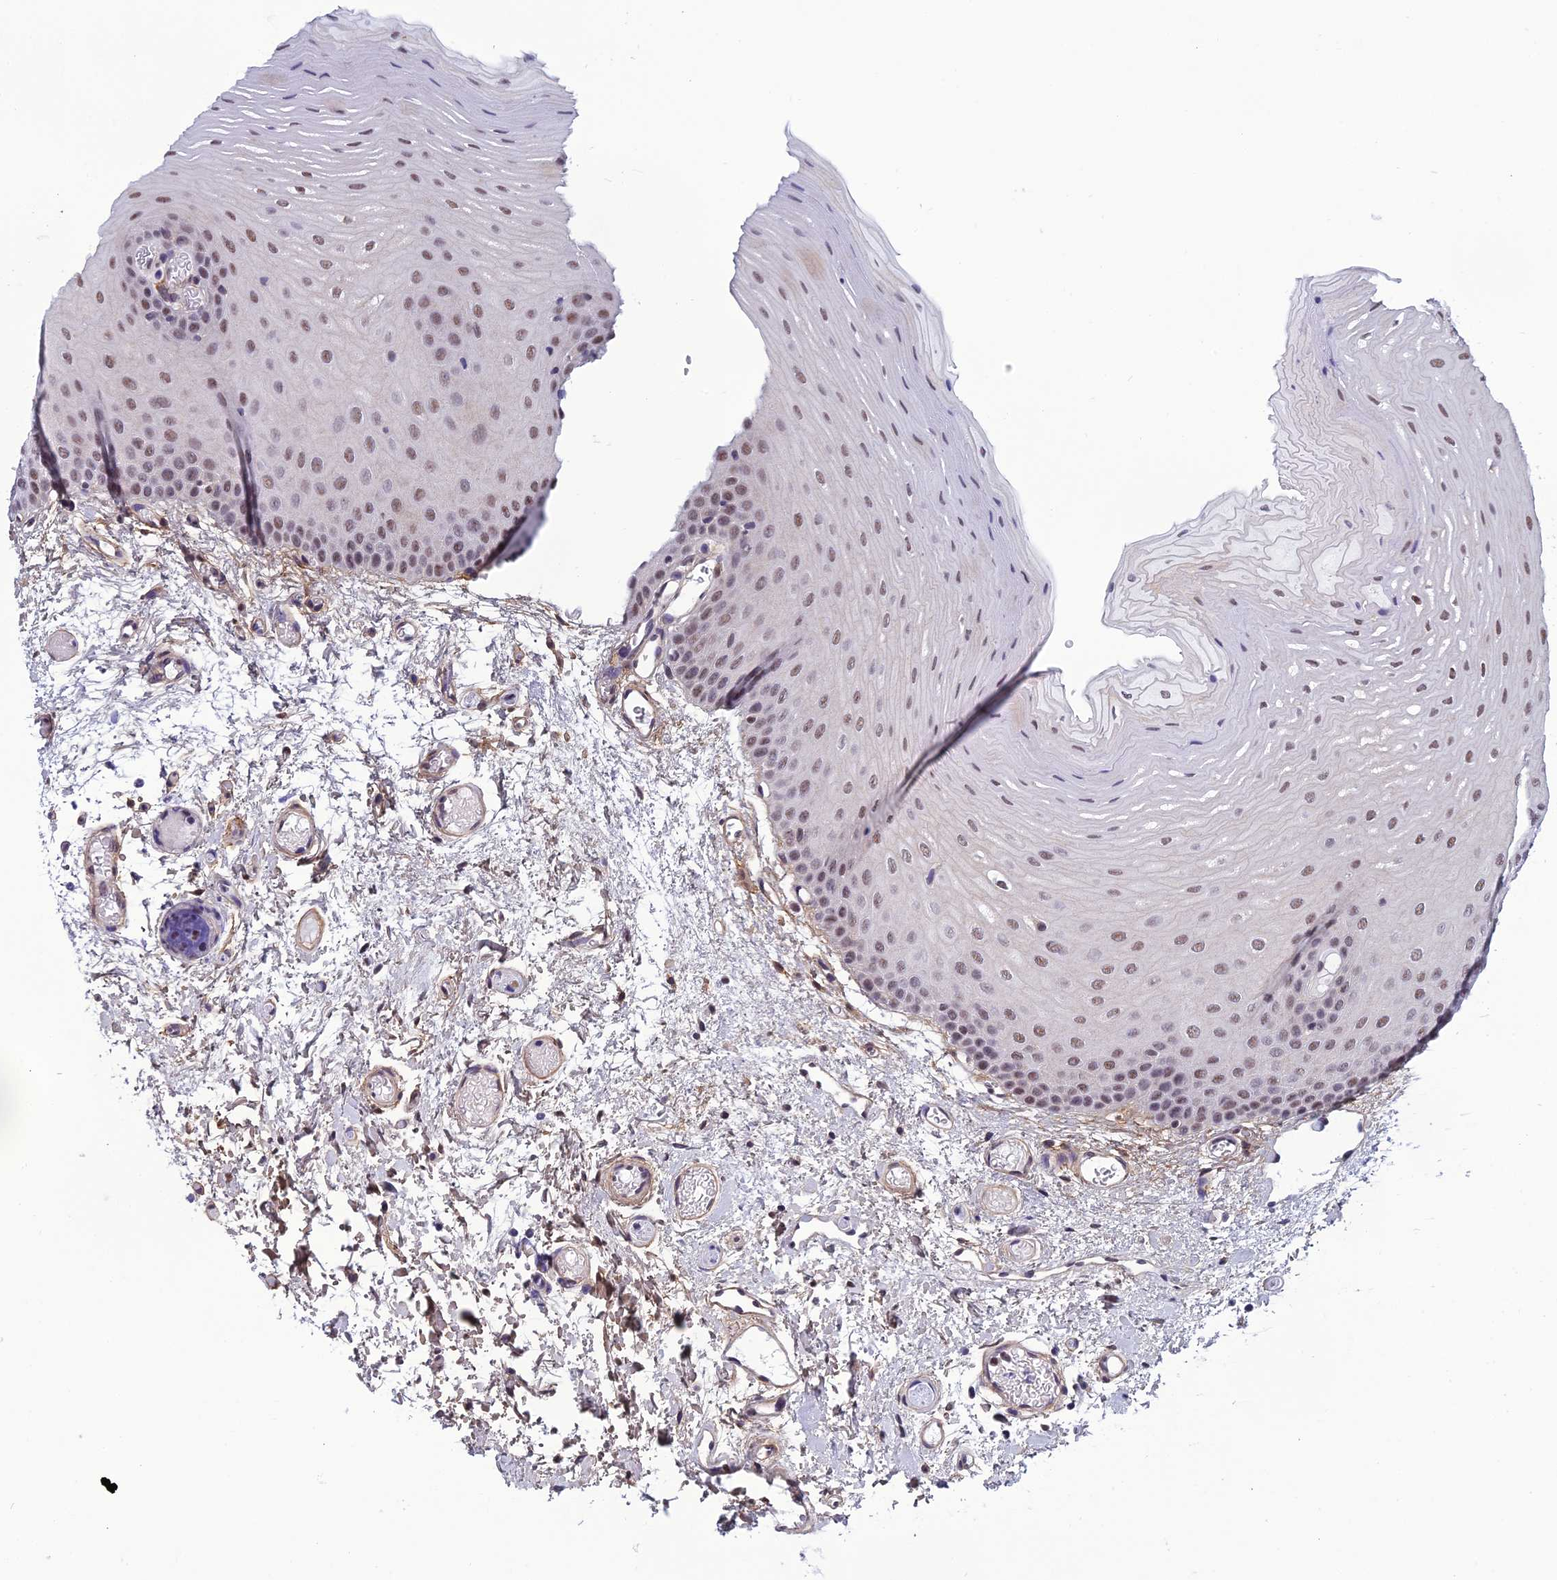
{"staining": {"intensity": "weak", "quantity": "25%-75%", "location": "nuclear"}, "tissue": "oral mucosa", "cell_type": "Squamous epithelial cells", "image_type": "normal", "snomed": [{"axis": "morphology", "description": "Normal tissue, NOS"}, {"axis": "topography", "description": "Oral tissue"}], "caption": "Weak nuclear protein expression is present in approximately 25%-75% of squamous epithelial cells in oral mucosa. (Stains: DAB (3,3'-diaminobenzidine) in brown, nuclei in blue, Microscopy: brightfield microscopy at high magnification).", "gene": "RSRC1", "patient": {"sex": "female", "age": 70}}